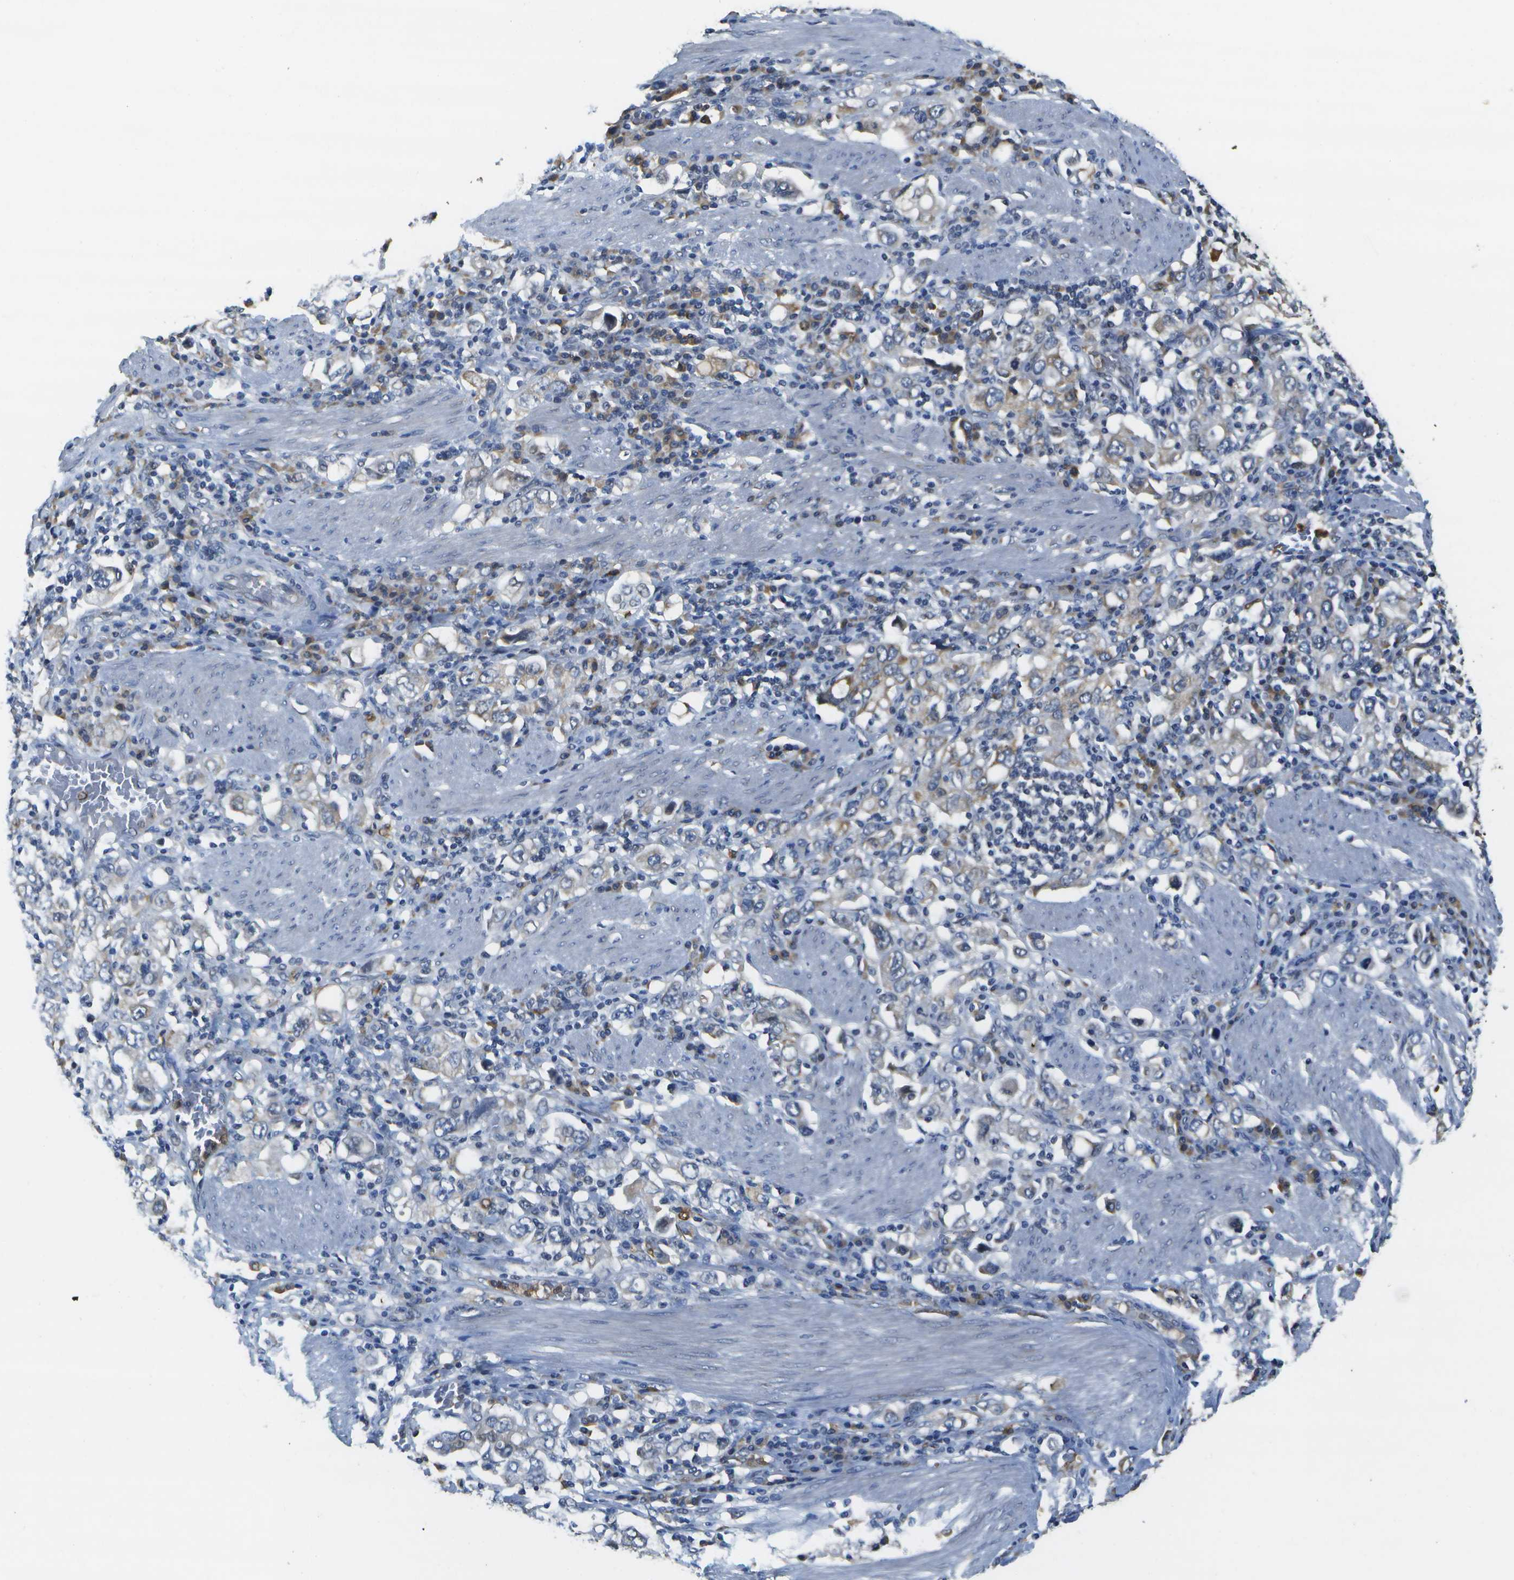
{"staining": {"intensity": "weak", "quantity": "<25%", "location": "cytoplasmic/membranous"}, "tissue": "stomach cancer", "cell_type": "Tumor cells", "image_type": "cancer", "snomed": [{"axis": "morphology", "description": "Adenocarcinoma, NOS"}, {"axis": "topography", "description": "Stomach, upper"}], "caption": "An immunohistochemistry image of stomach adenocarcinoma is shown. There is no staining in tumor cells of stomach adenocarcinoma. Brightfield microscopy of immunohistochemistry (IHC) stained with DAB (brown) and hematoxylin (blue), captured at high magnification.", "gene": "DSE", "patient": {"sex": "male", "age": 62}}